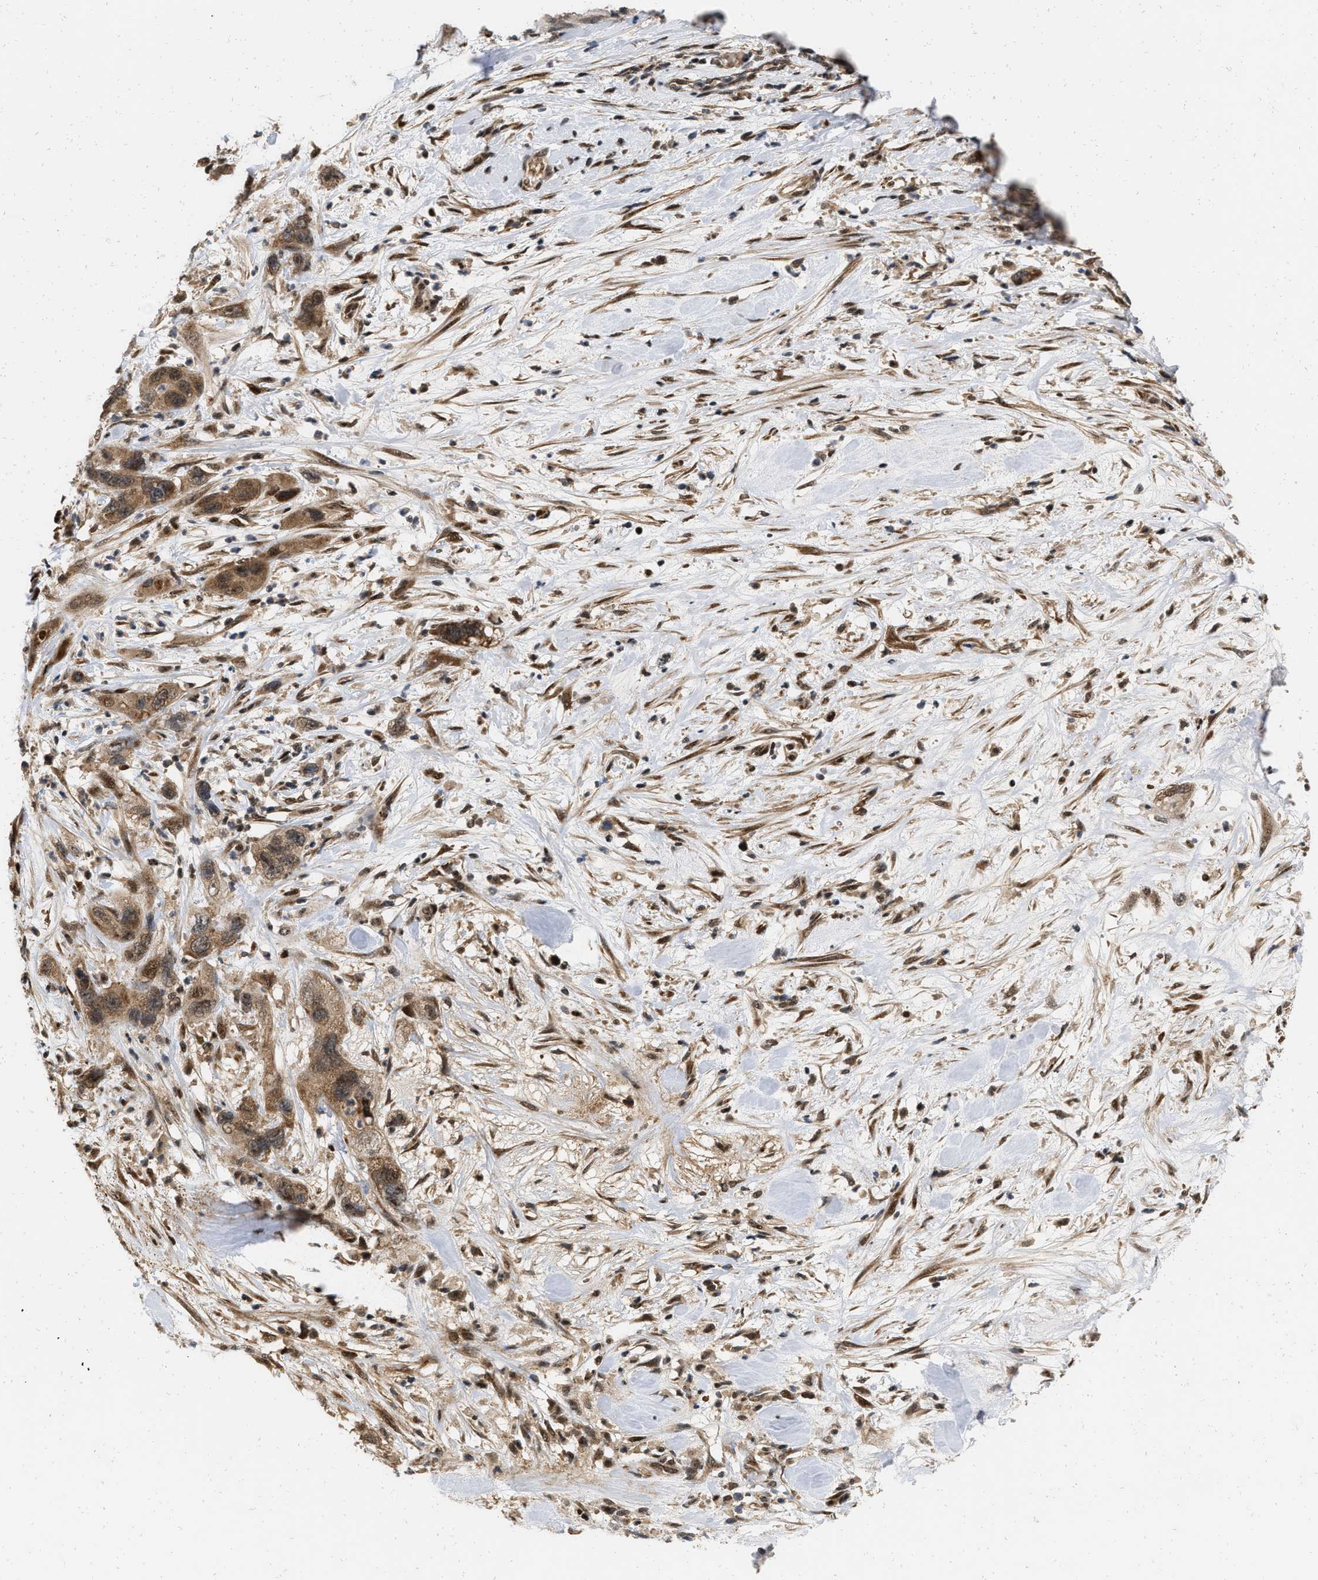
{"staining": {"intensity": "moderate", "quantity": ">75%", "location": "cytoplasmic/membranous,nuclear"}, "tissue": "pancreatic cancer", "cell_type": "Tumor cells", "image_type": "cancer", "snomed": [{"axis": "morphology", "description": "Adenocarcinoma, NOS"}, {"axis": "topography", "description": "Pancreas"}], "caption": "Tumor cells display medium levels of moderate cytoplasmic/membranous and nuclear positivity in approximately >75% of cells in human pancreatic cancer. (DAB (3,3'-diaminobenzidine) = brown stain, brightfield microscopy at high magnification).", "gene": "ANKRD11", "patient": {"sex": "female", "age": 71}}